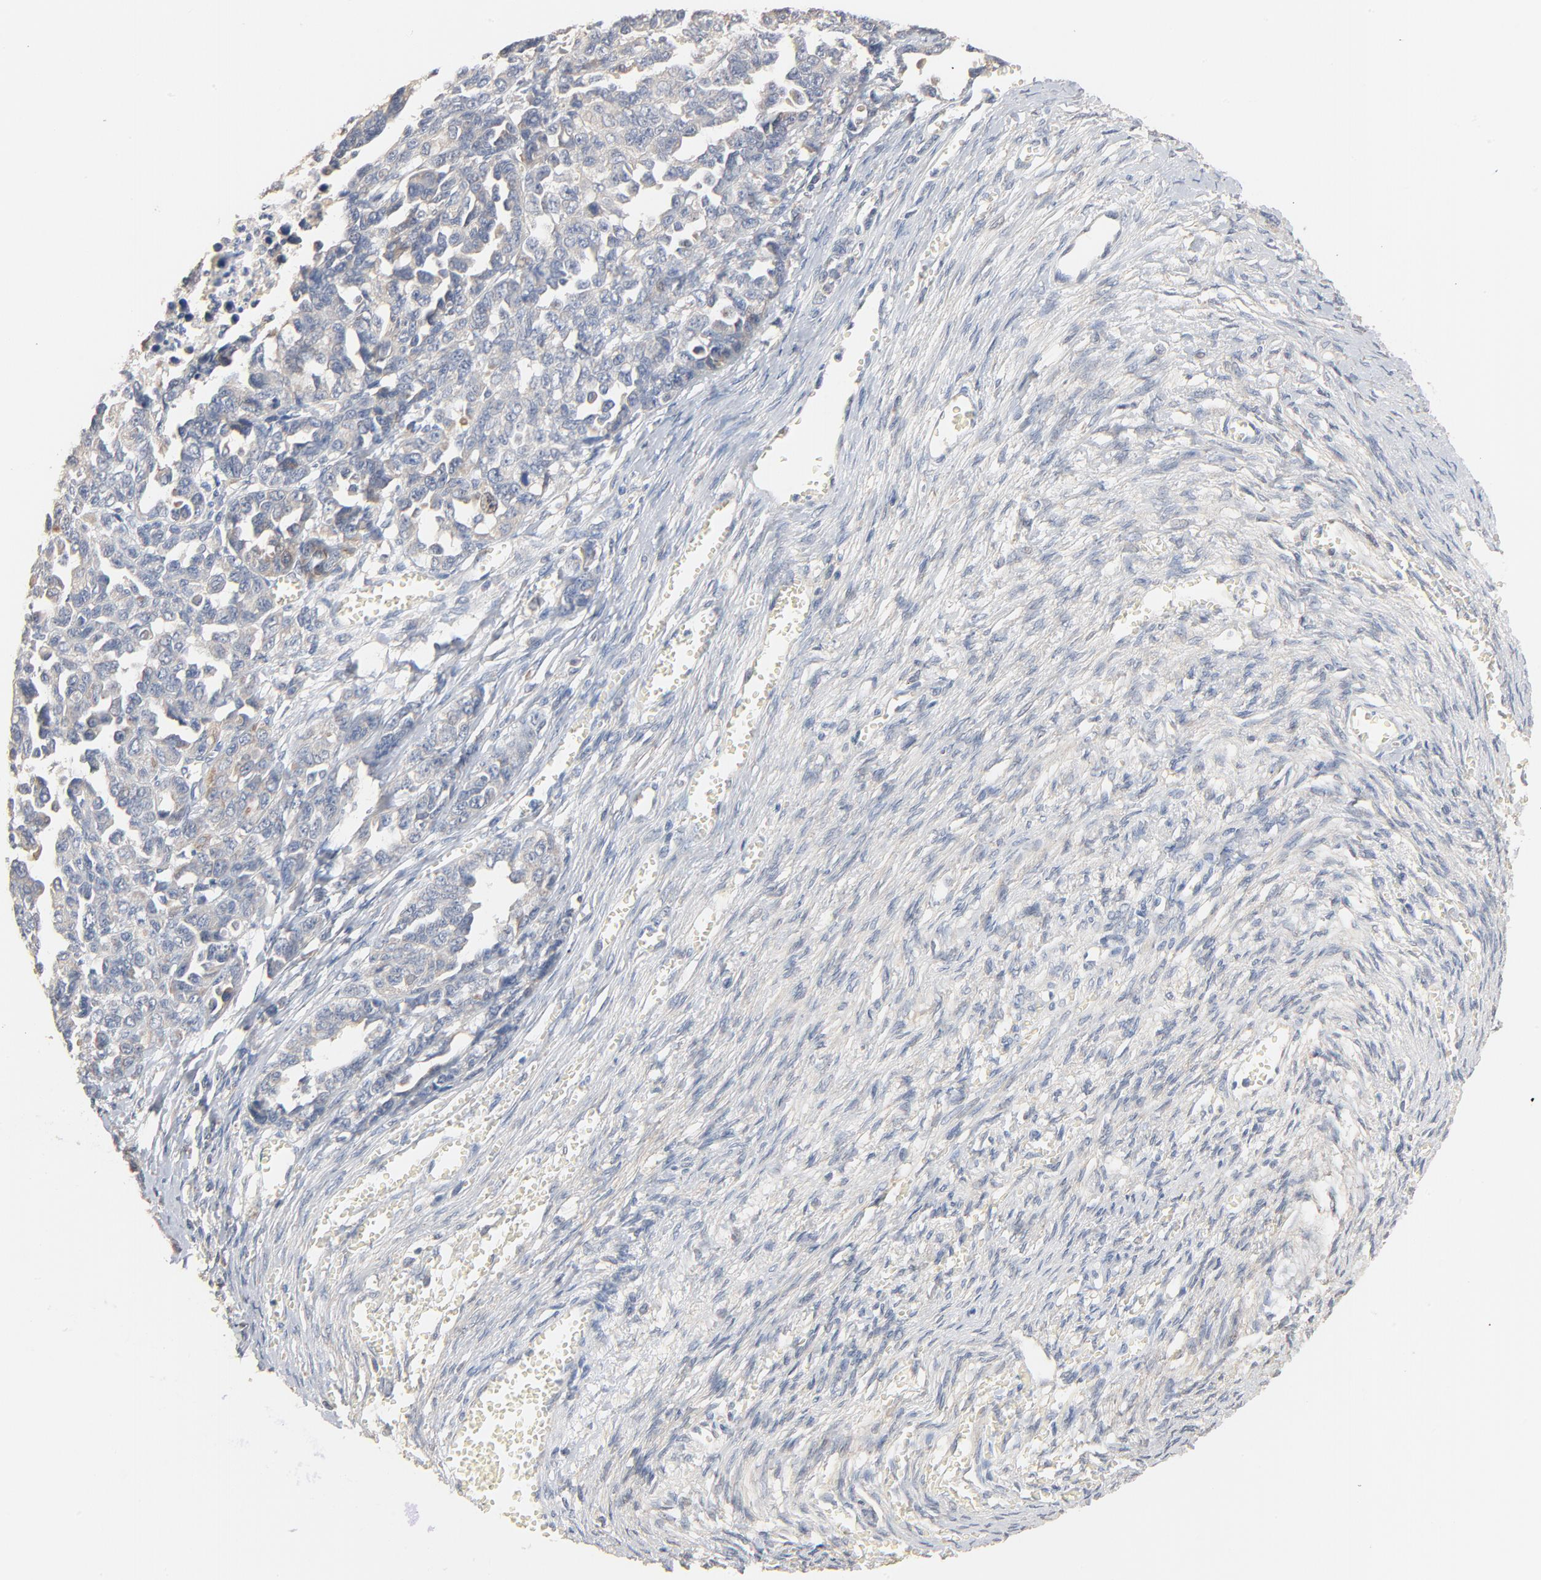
{"staining": {"intensity": "negative", "quantity": "none", "location": "none"}, "tissue": "ovarian cancer", "cell_type": "Tumor cells", "image_type": "cancer", "snomed": [{"axis": "morphology", "description": "Cystadenocarcinoma, serous, NOS"}, {"axis": "topography", "description": "Ovary"}], "caption": "IHC micrograph of neoplastic tissue: ovarian cancer stained with DAB (3,3'-diaminobenzidine) displays no significant protein staining in tumor cells. (DAB immunohistochemistry (IHC) visualized using brightfield microscopy, high magnification).", "gene": "ZDHHC8", "patient": {"sex": "female", "age": 69}}